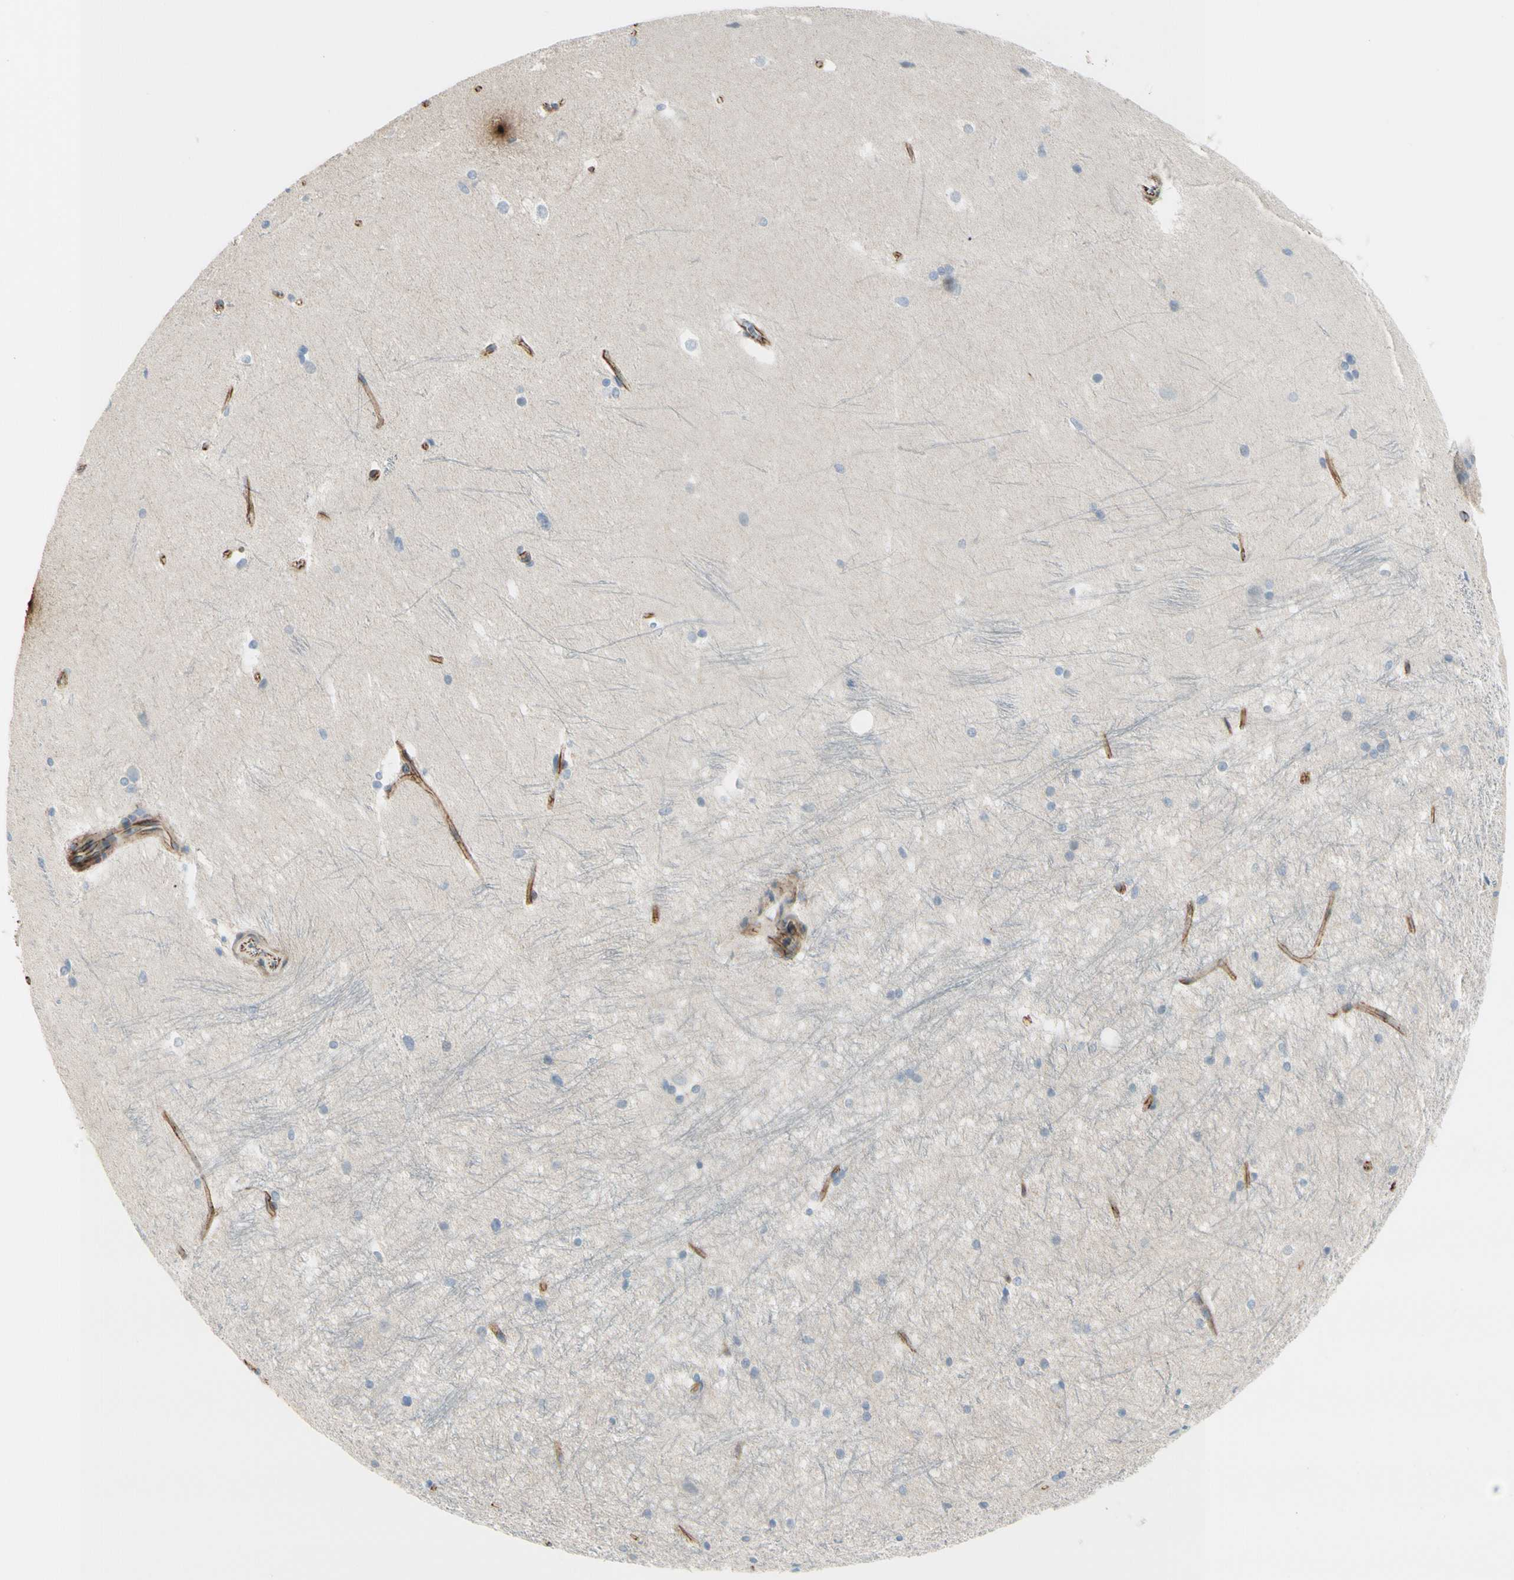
{"staining": {"intensity": "negative", "quantity": "none", "location": "none"}, "tissue": "hippocampus", "cell_type": "Glial cells", "image_type": "normal", "snomed": [{"axis": "morphology", "description": "Normal tissue, NOS"}, {"axis": "topography", "description": "Hippocampus"}], "caption": "This is an immunohistochemistry image of normal human hippocampus. There is no positivity in glial cells.", "gene": "TJP1", "patient": {"sex": "female", "age": 19}}